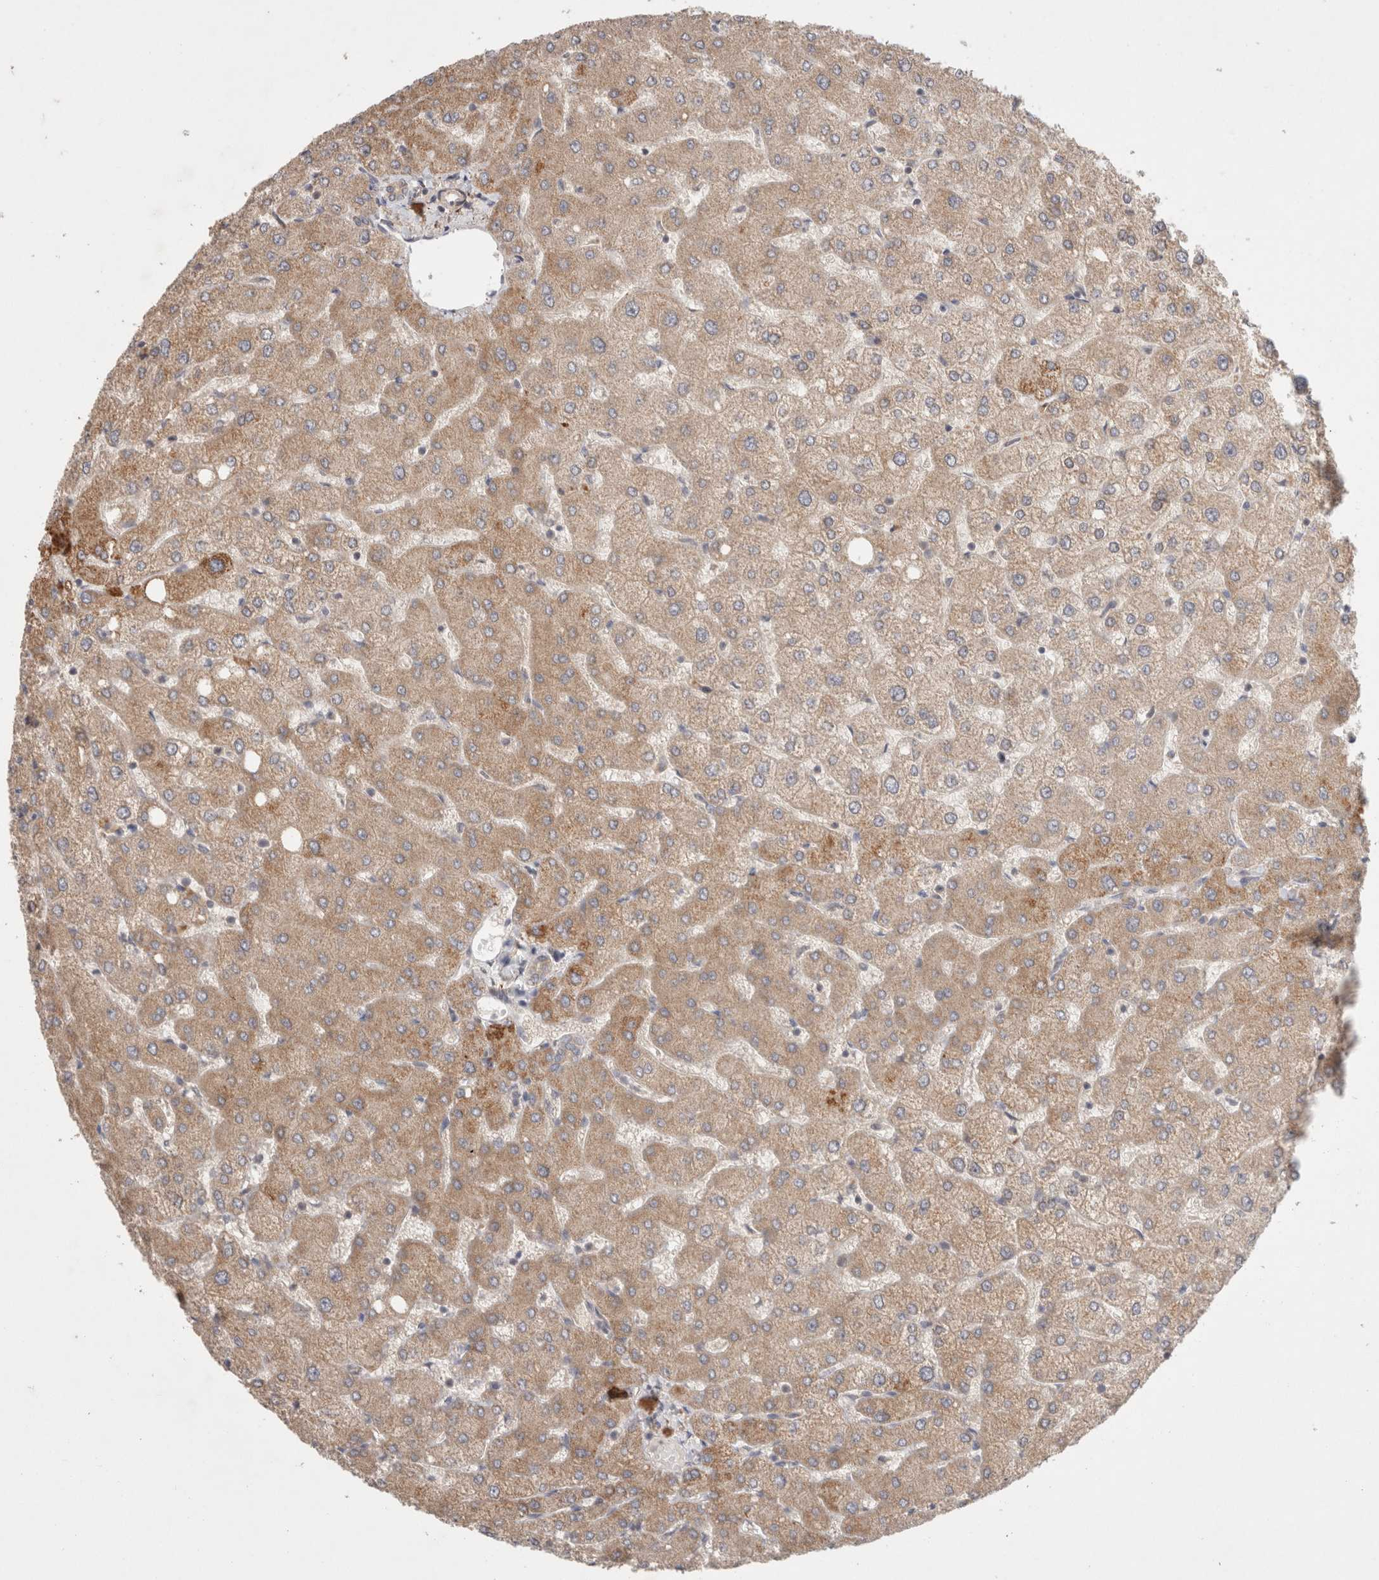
{"staining": {"intensity": "weak", "quantity": ">75%", "location": "cytoplasmic/membranous"}, "tissue": "liver", "cell_type": "Cholangiocytes", "image_type": "normal", "snomed": [{"axis": "morphology", "description": "Normal tissue, NOS"}, {"axis": "topography", "description": "Liver"}], "caption": "IHC (DAB) staining of unremarkable liver displays weak cytoplasmic/membranous protein expression in about >75% of cholangiocytes.", "gene": "HROB", "patient": {"sex": "female", "age": 54}}